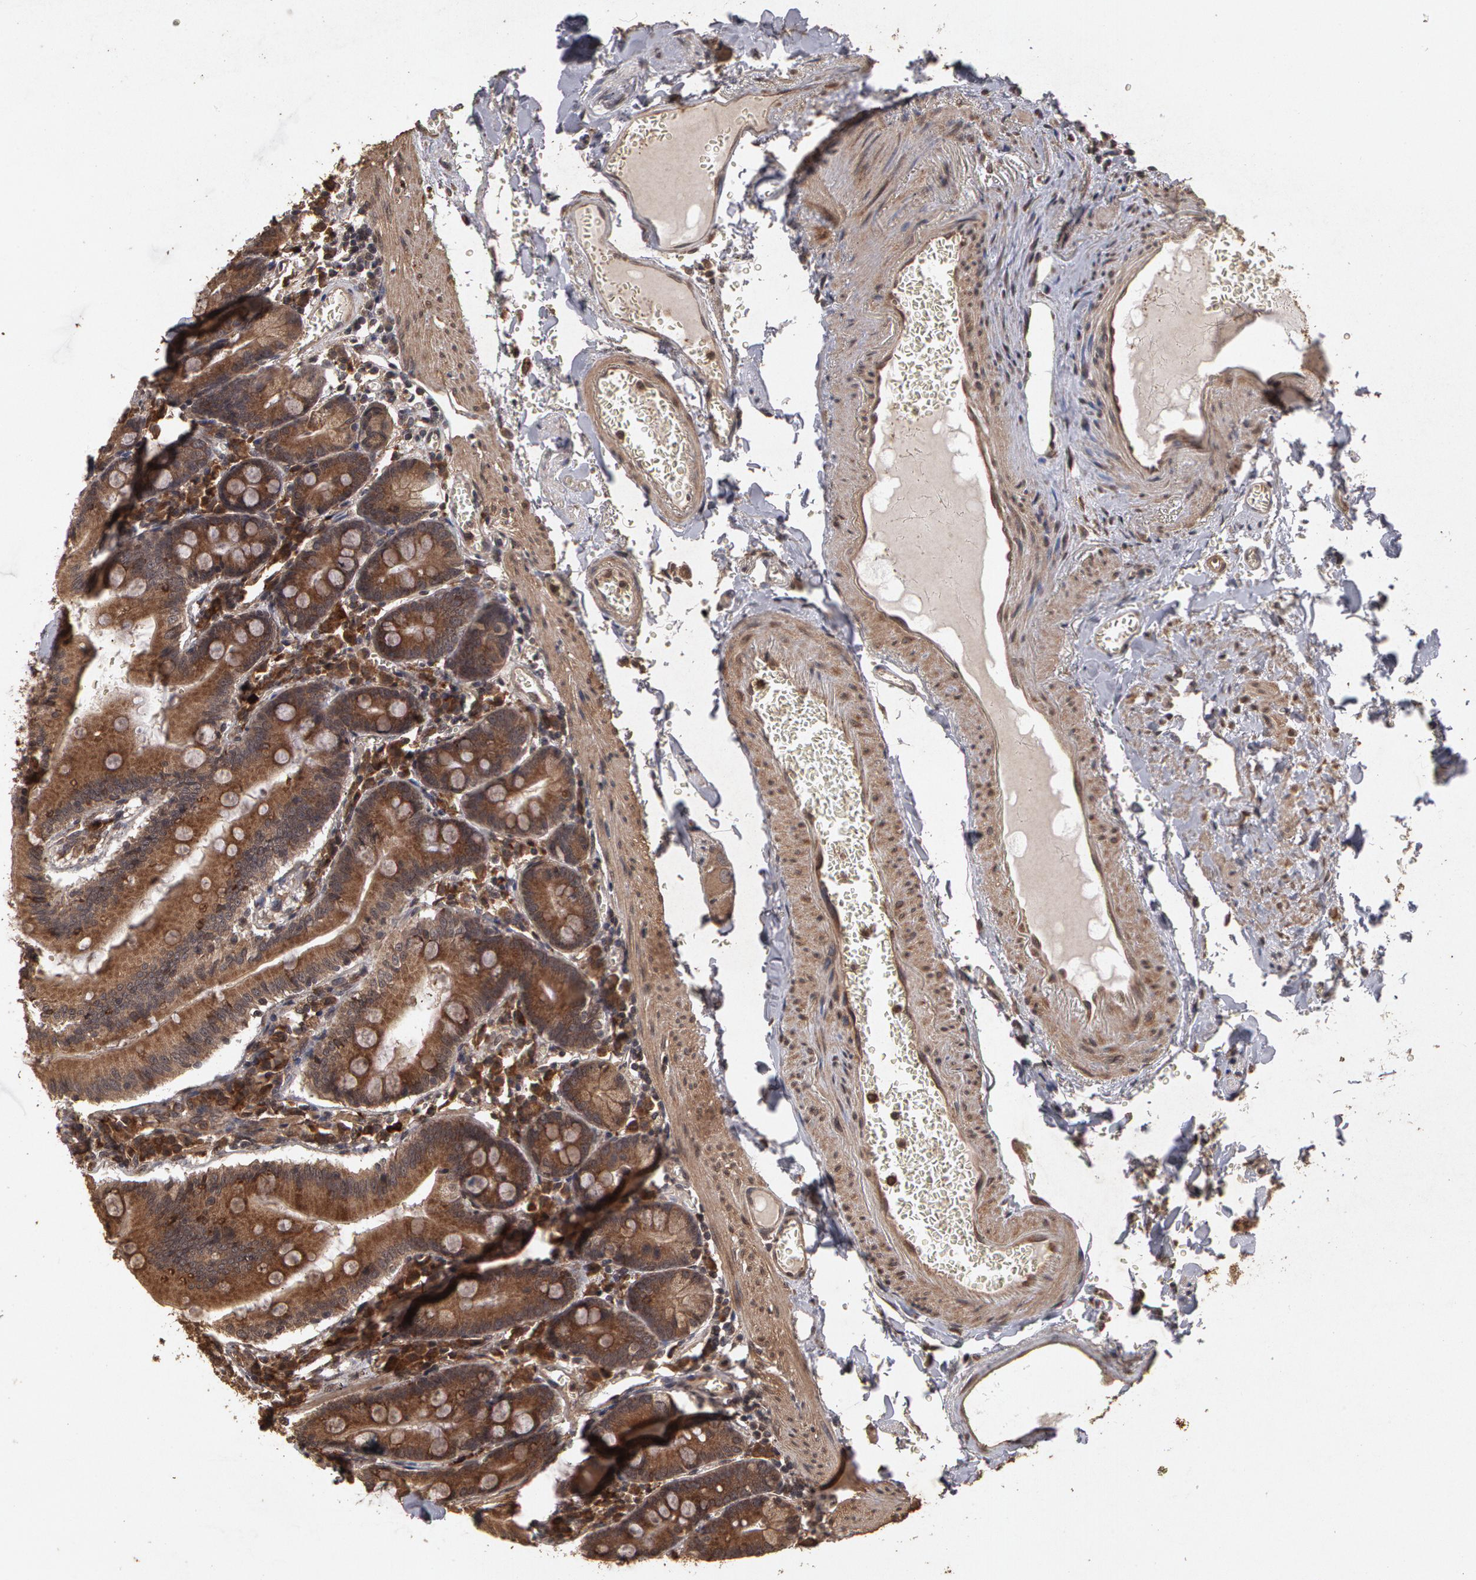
{"staining": {"intensity": "moderate", "quantity": ">75%", "location": "cytoplasmic/membranous"}, "tissue": "small intestine", "cell_type": "Glandular cells", "image_type": "normal", "snomed": [{"axis": "morphology", "description": "Normal tissue, NOS"}, {"axis": "topography", "description": "Small intestine"}], "caption": "DAB immunohistochemical staining of unremarkable human small intestine shows moderate cytoplasmic/membranous protein expression in approximately >75% of glandular cells. (DAB IHC, brown staining for protein, blue staining for nuclei).", "gene": "CALR", "patient": {"sex": "male", "age": 71}}